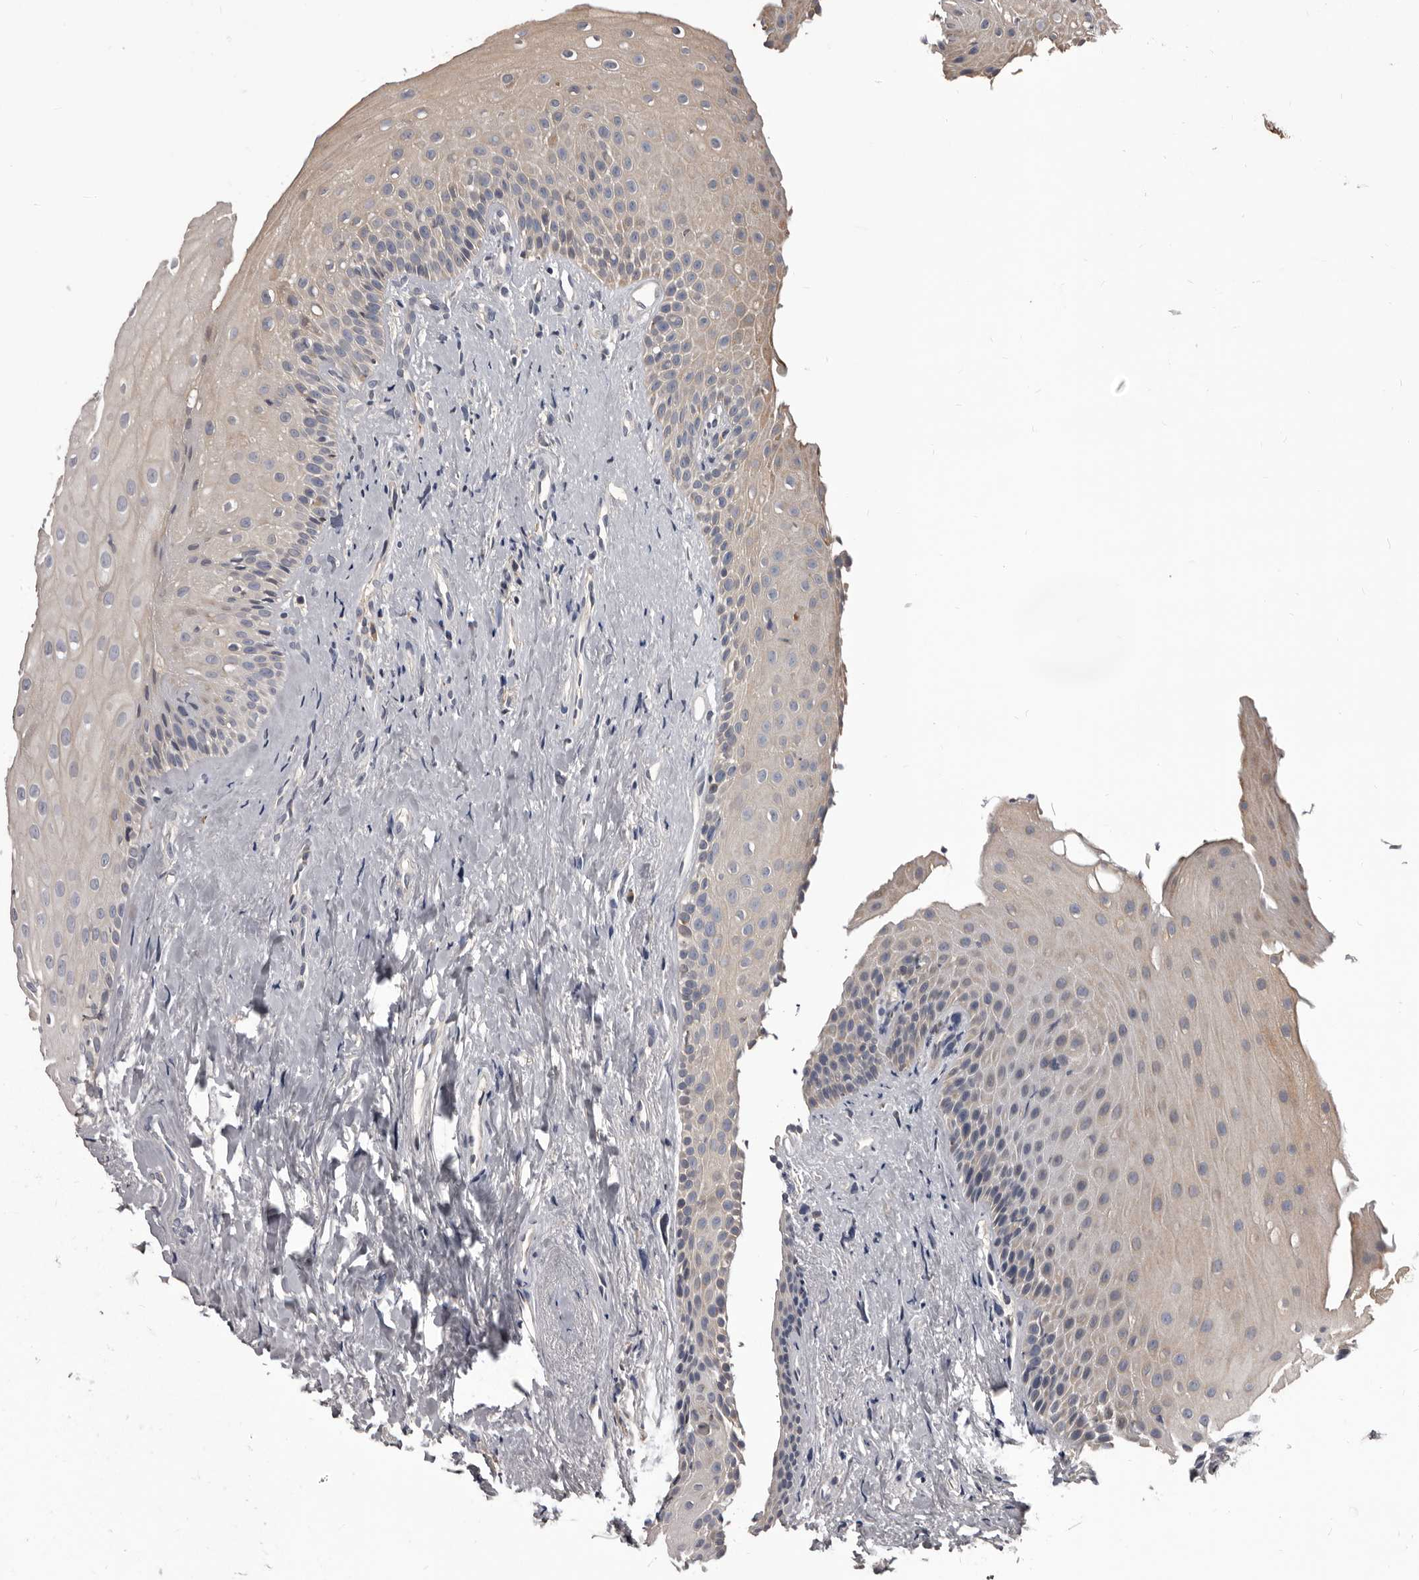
{"staining": {"intensity": "weak", "quantity": "<25%", "location": "cytoplasmic/membranous"}, "tissue": "oral mucosa", "cell_type": "Squamous epithelial cells", "image_type": "normal", "snomed": [{"axis": "morphology", "description": "Normal tissue, NOS"}, {"axis": "topography", "description": "Oral tissue"}], "caption": "Human oral mucosa stained for a protein using immunohistochemistry shows no positivity in squamous epithelial cells.", "gene": "ALDH5A1", "patient": {"sex": "female", "age": 63}}